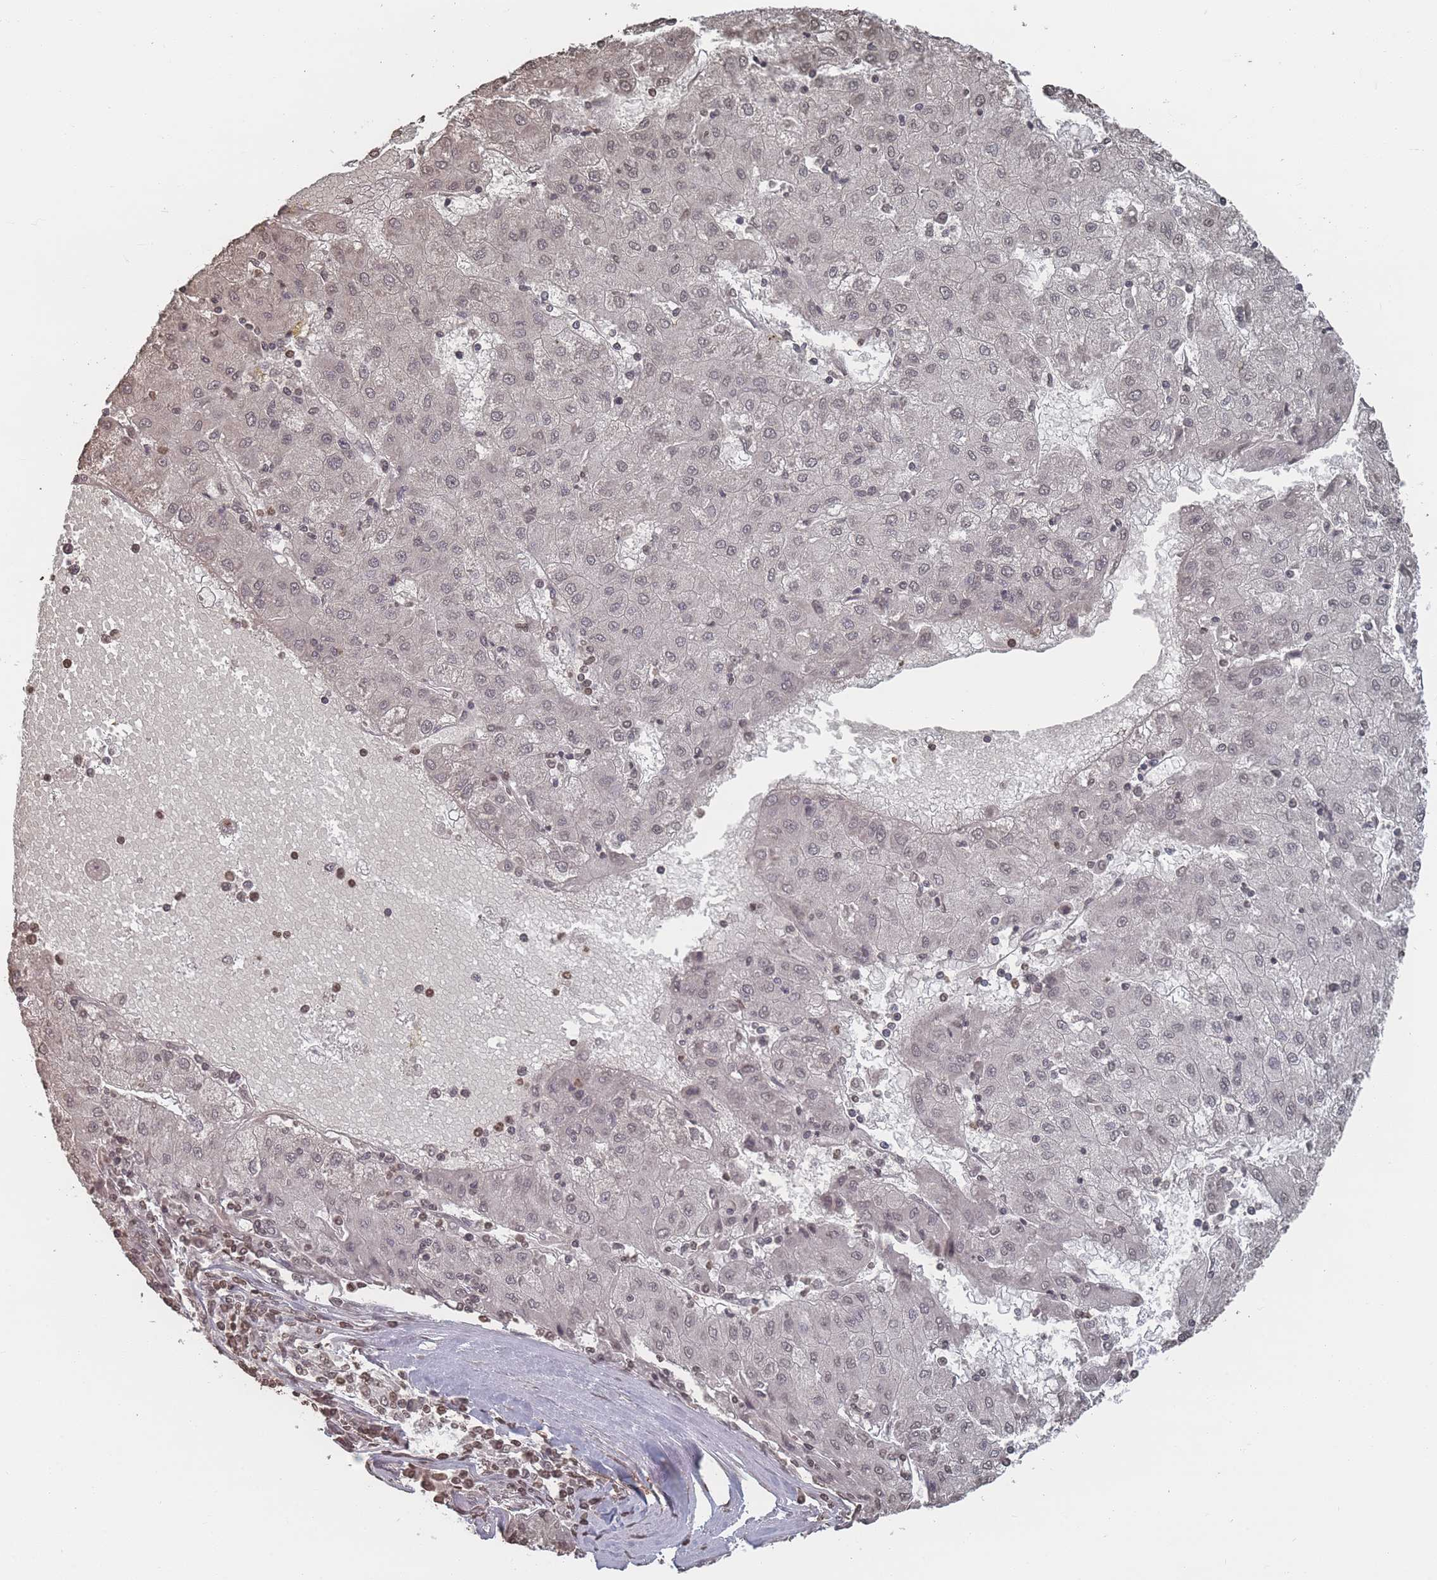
{"staining": {"intensity": "weak", "quantity": "<25%", "location": "nuclear"}, "tissue": "liver cancer", "cell_type": "Tumor cells", "image_type": "cancer", "snomed": [{"axis": "morphology", "description": "Carcinoma, Hepatocellular, NOS"}, {"axis": "topography", "description": "Liver"}], "caption": "Liver hepatocellular carcinoma was stained to show a protein in brown. There is no significant staining in tumor cells. (DAB immunohistochemistry visualized using brightfield microscopy, high magnification).", "gene": "PLEKHG5", "patient": {"sex": "male", "age": 72}}